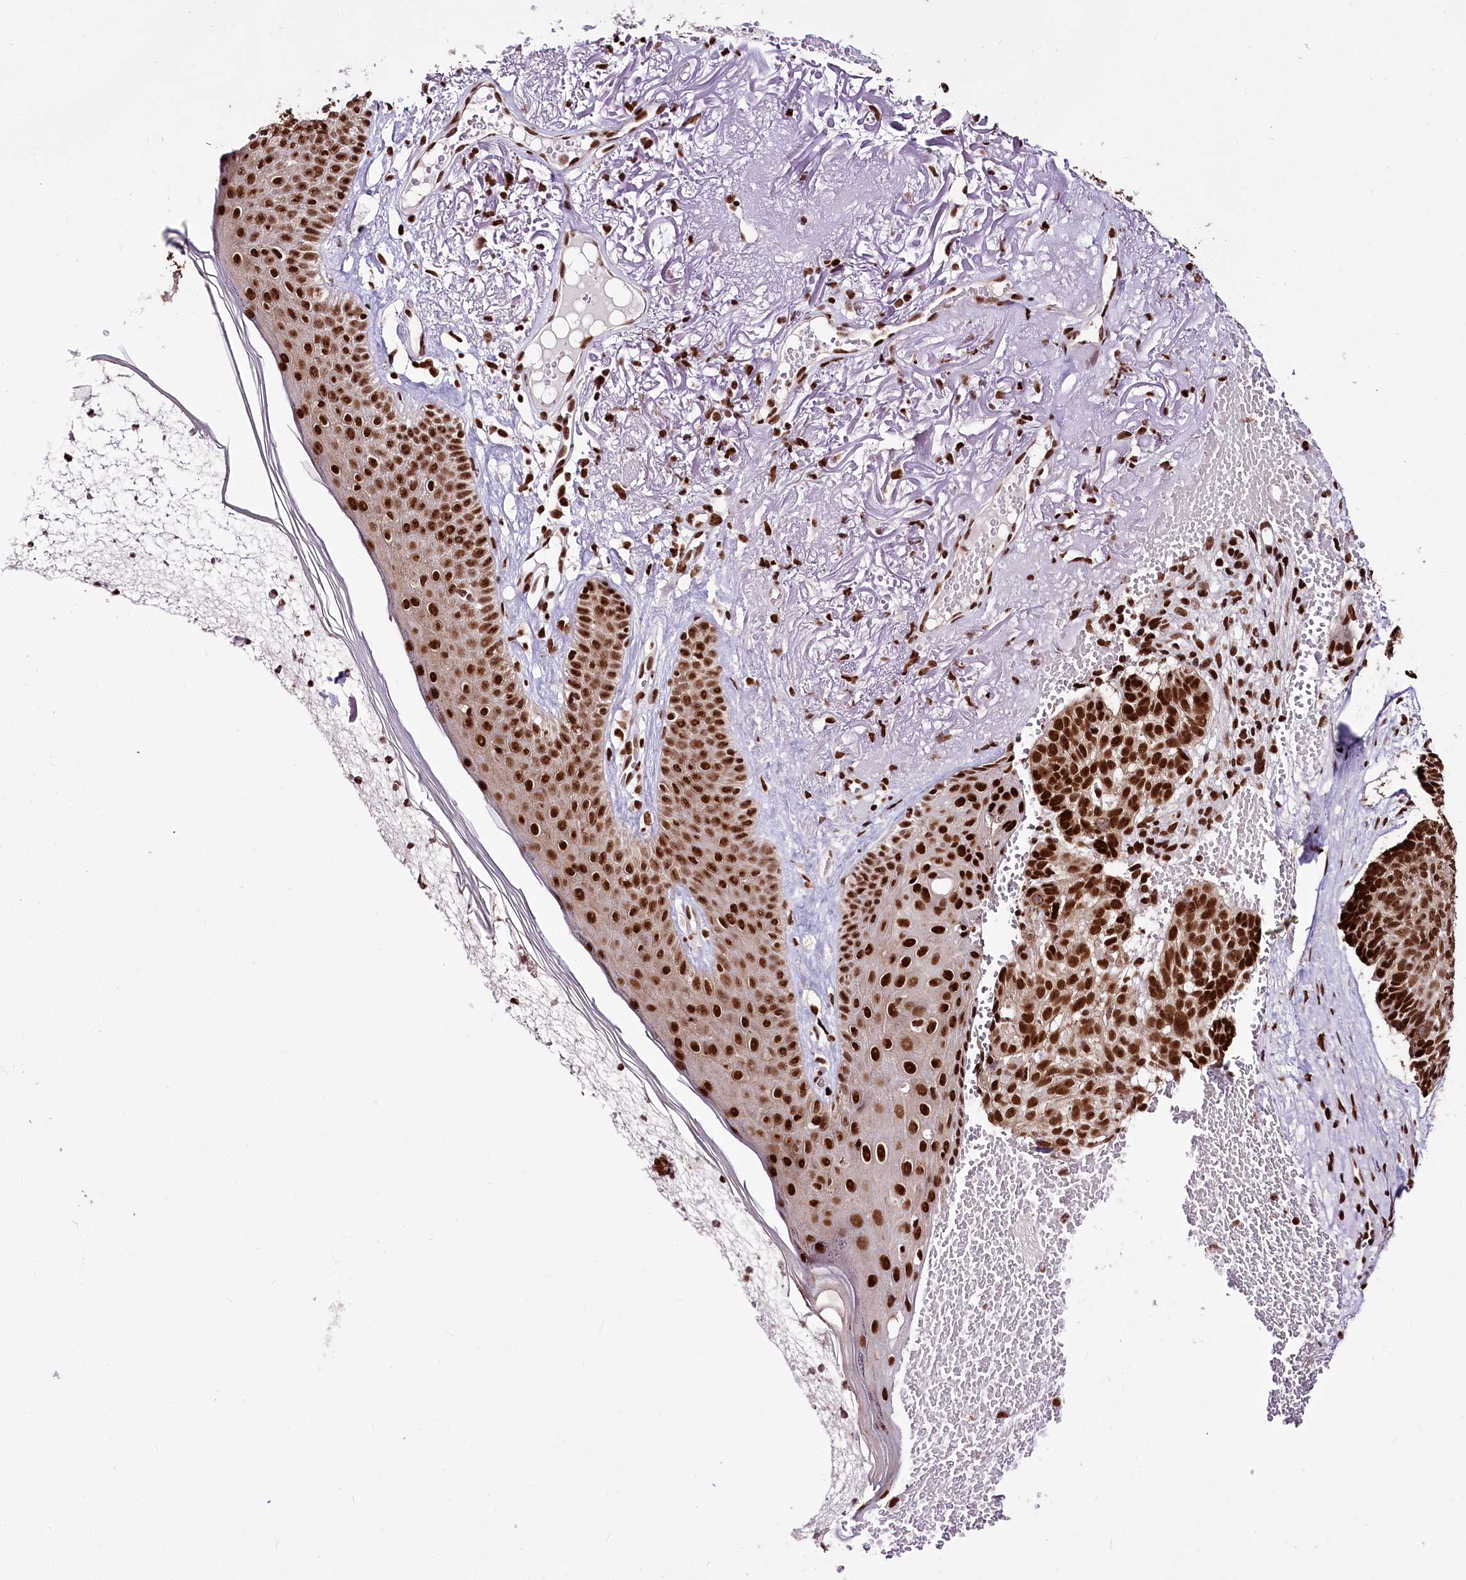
{"staining": {"intensity": "strong", "quantity": ">75%", "location": "nuclear"}, "tissue": "skin cancer", "cell_type": "Tumor cells", "image_type": "cancer", "snomed": [{"axis": "morphology", "description": "Normal tissue, NOS"}, {"axis": "morphology", "description": "Basal cell carcinoma"}, {"axis": "topography", "description": "Skin"}], "caption": "The immunohistochemical stain highlights strong nuclear positivity in tumor cells of skin cancer tissue. The staining is performed using DAB brown chromogen to label protein expression. The nuclei are counter-stained blue using hematoxylin.", "gene": "SMARCE1", "patient": {"sex": "male", "age": 66}}